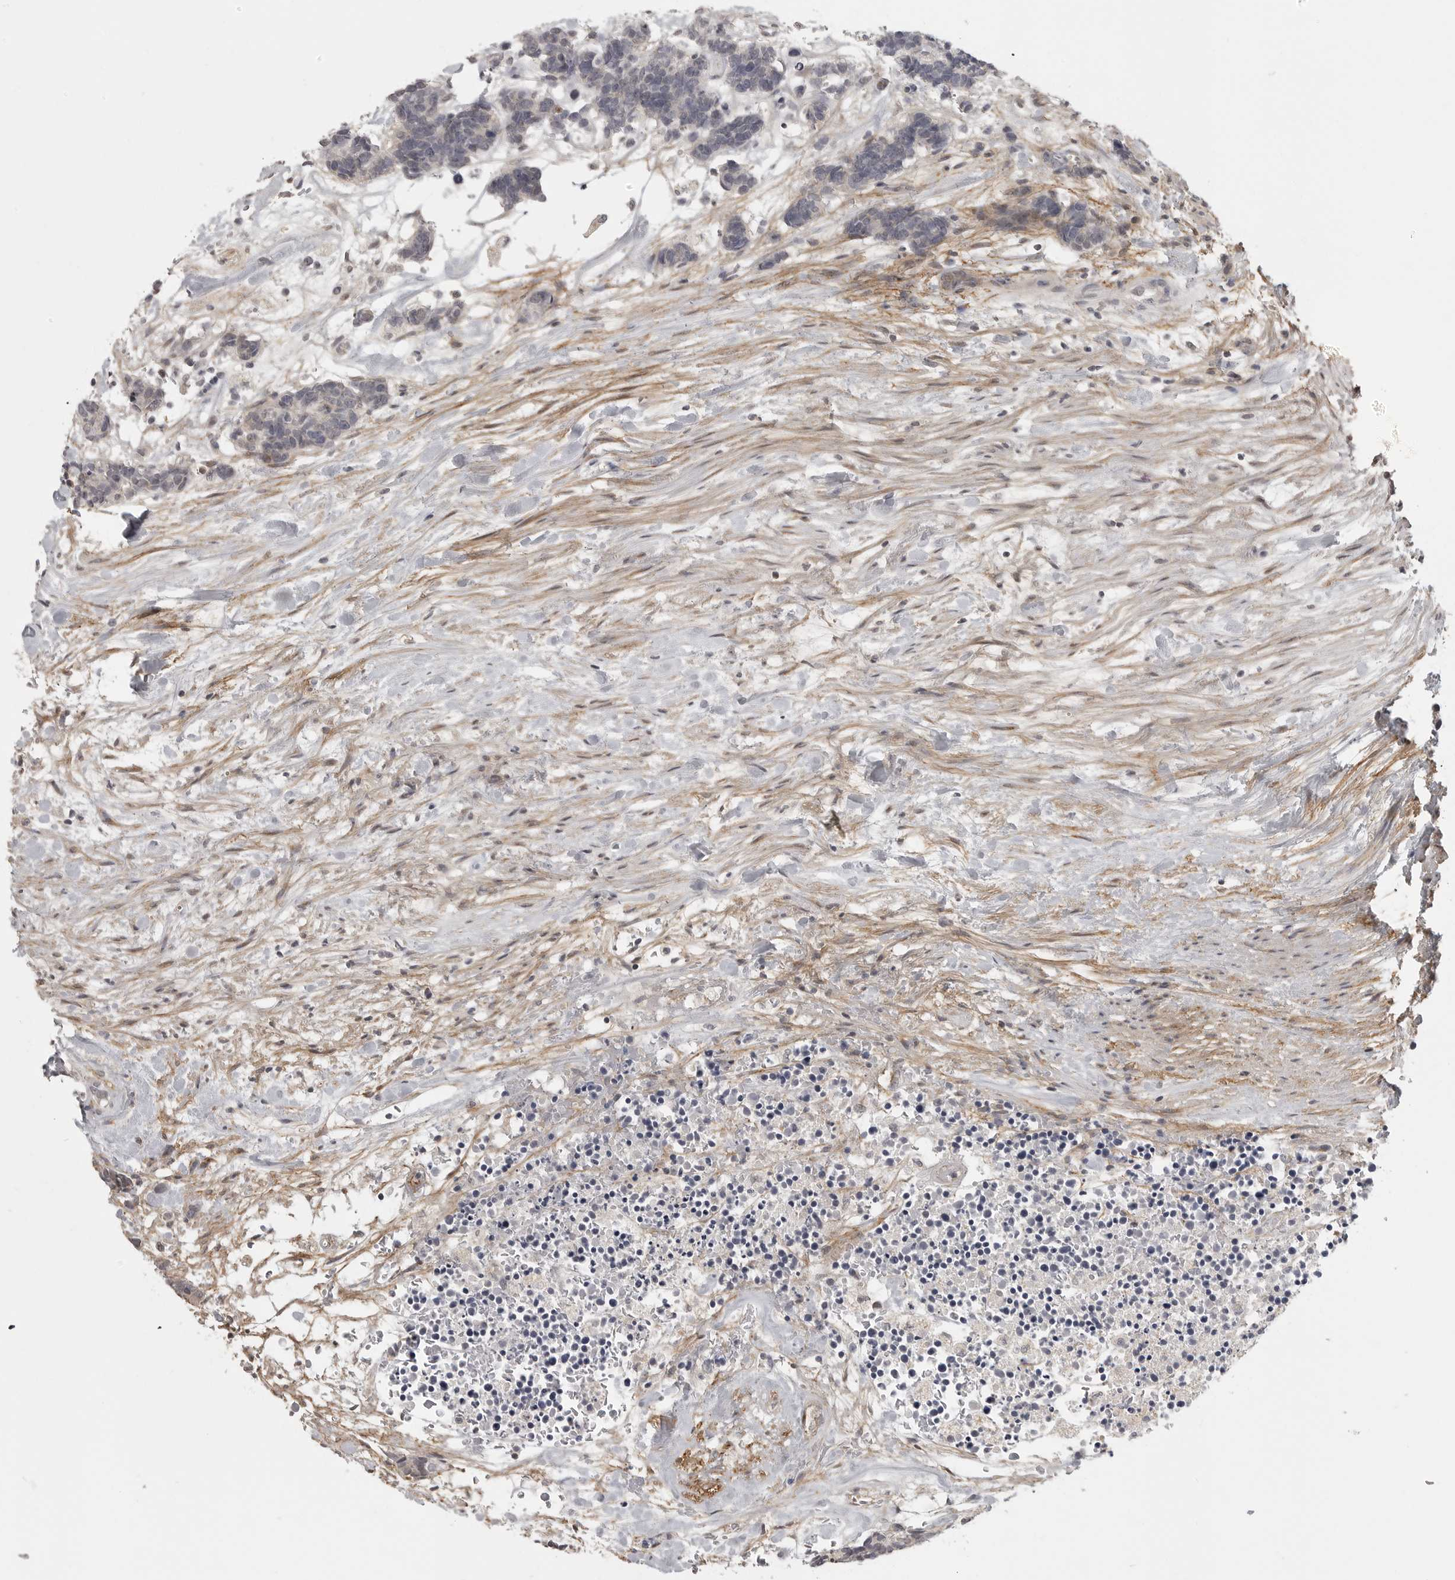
{"staining": {"intensity": "negative", "quantity": "none", "location": "none"}, "tissue": "carcinoid", "cell_type": "Tumor cells", "image_type": "cancer", "snomed": [{"axis": "morphology", "description": "Carcinoma, NOS"}, {"axis": "morphology", "description": "Carcinoid, malignant, NOS"}, {"axis": "topography", "description": "Urinary bladder"}], "caption": "IHC histopathology image of carcinoid (malignant) stained for a protein (brown), which demonstrates no positivity in tumor cells.", "gene": "UROD", "patient": {"sex": "male", "age": 57}}